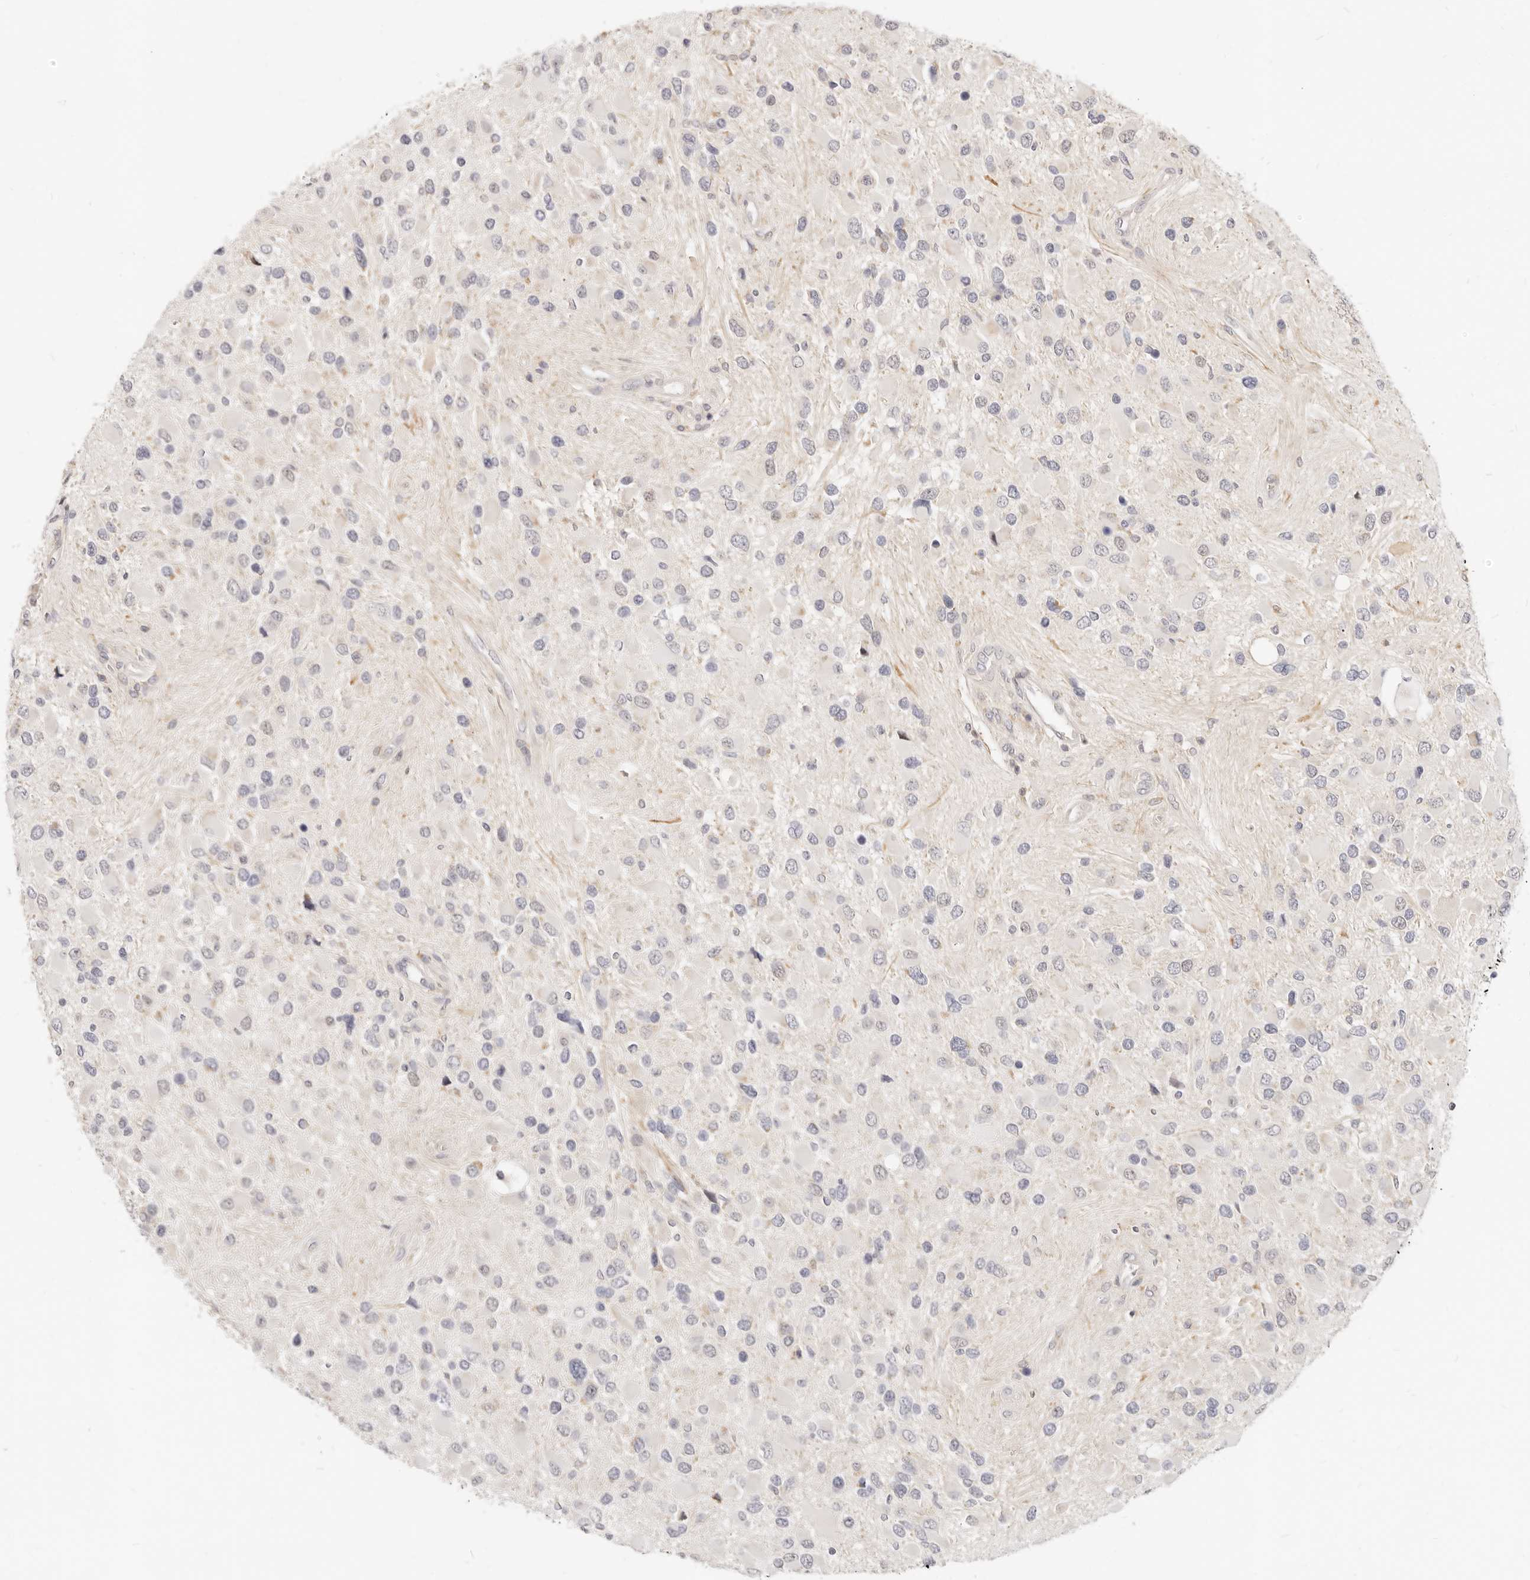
{"staining": {"intensity": "negative", "quantity": "none", "location": "none"}, "tissue": "glioma", "cell_type": "Tumor cells", "image_type": "cancer", "snomed": [{"axis": "morphology", "description": "Glioma, malignant, High grade"}, {"axis": "topography", "description": "Brain"}], "caption": "Protein analysis of malignant glioma (high-grade) reveals no significant staining in tumor cells.", "gene": "LTB4R2", "patient": {"sex": "male", "age": 53}}